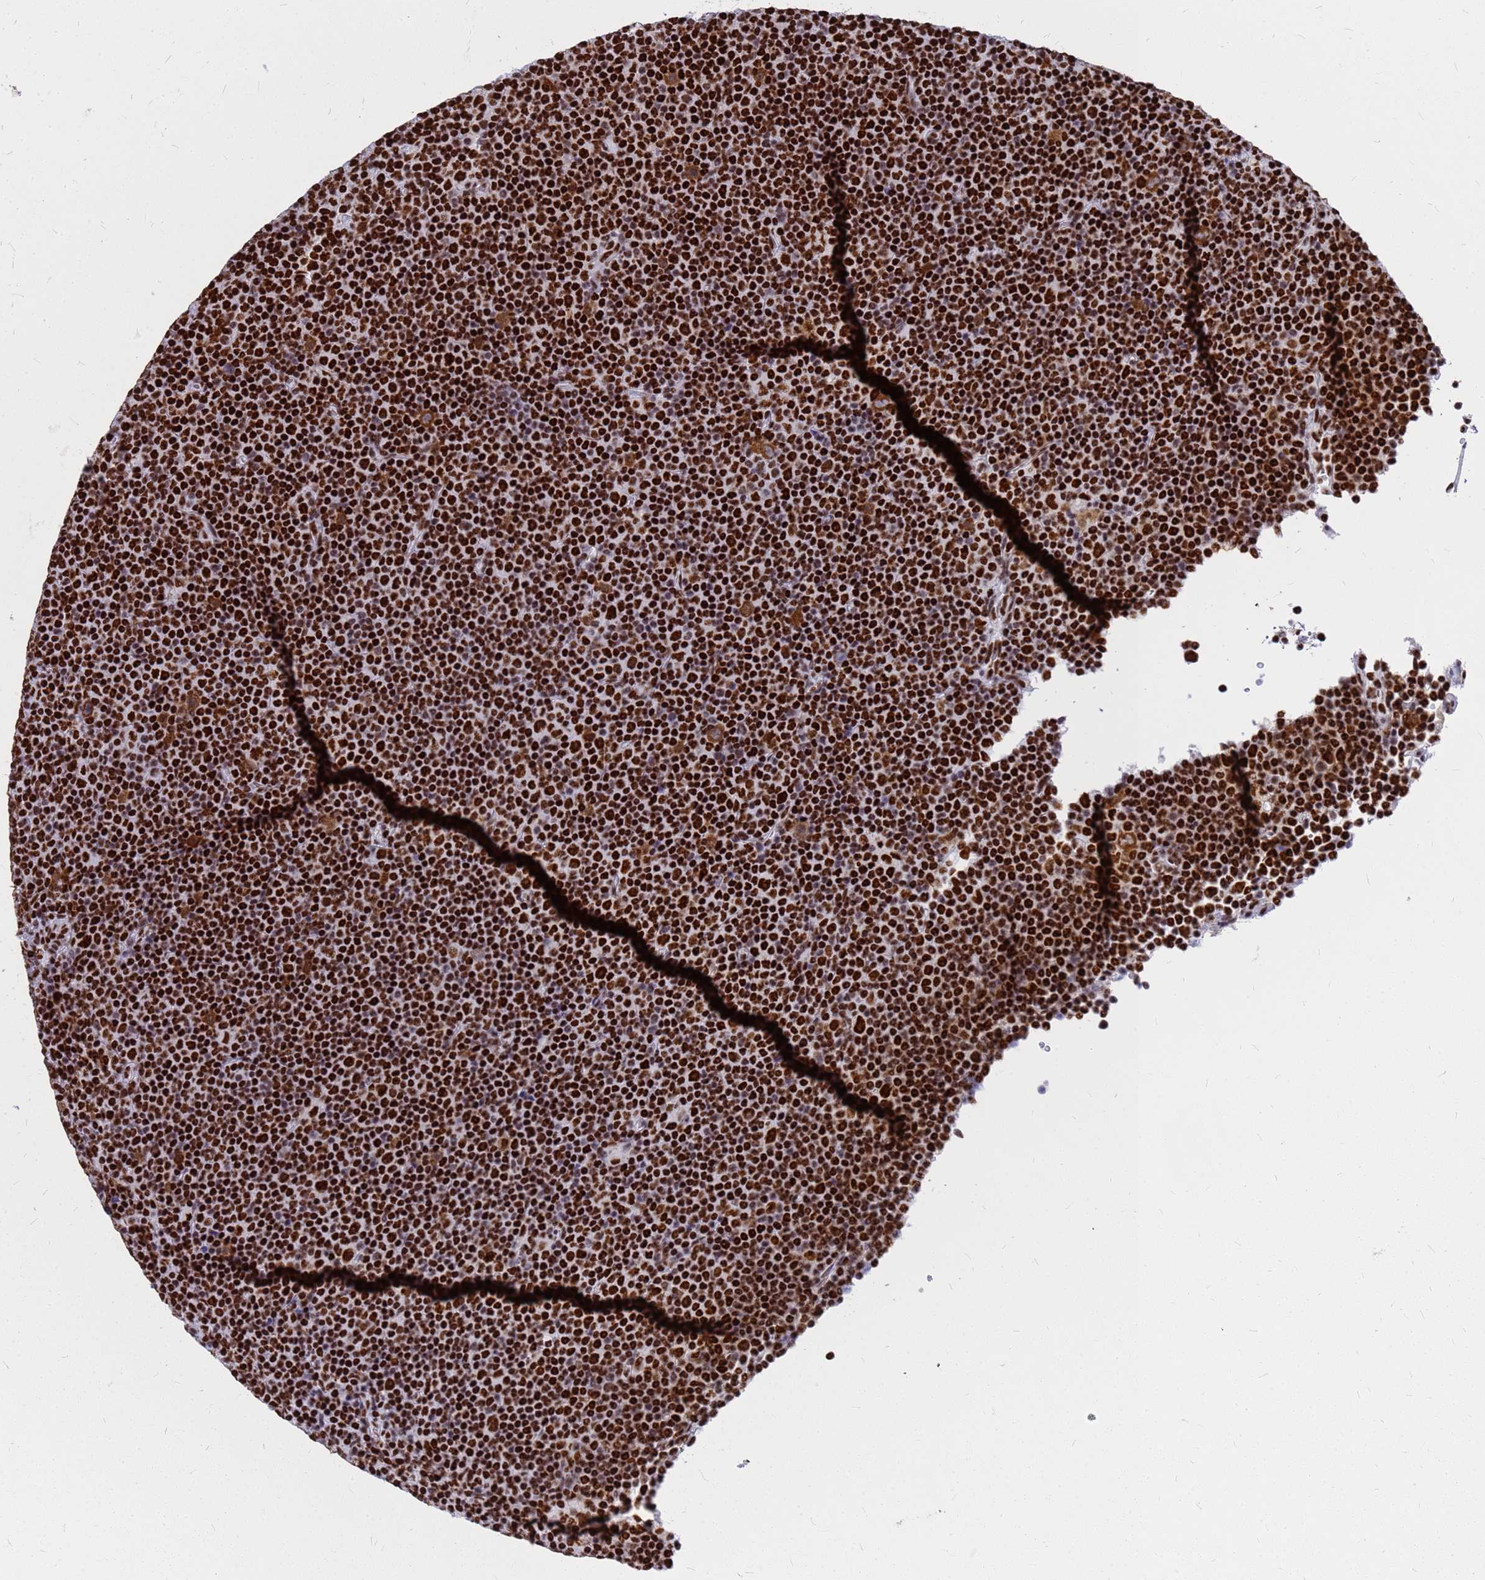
{"staining": {"intensity": "strong", "quantity": ">75%", "location": "nuclear"}, "tissue": "lymphoma", "cell_type": "Tumor cells", "image_type": "cancer", "snomed": [{"axis": "morphology", "description": "Malignant lymphoma, non-Hodgkin's type, Low grade"}, {"axis": "topography", "description": "Lymph node"}], "caption": "Human low-grade malignant lymphoma, non-Hodgkin's type stained for a protein (brown) reveals strong nuclear positive expression in about >75% of tumor cells.", "gene": "SART3", "patient": {"sex": "female", "age": 67}}